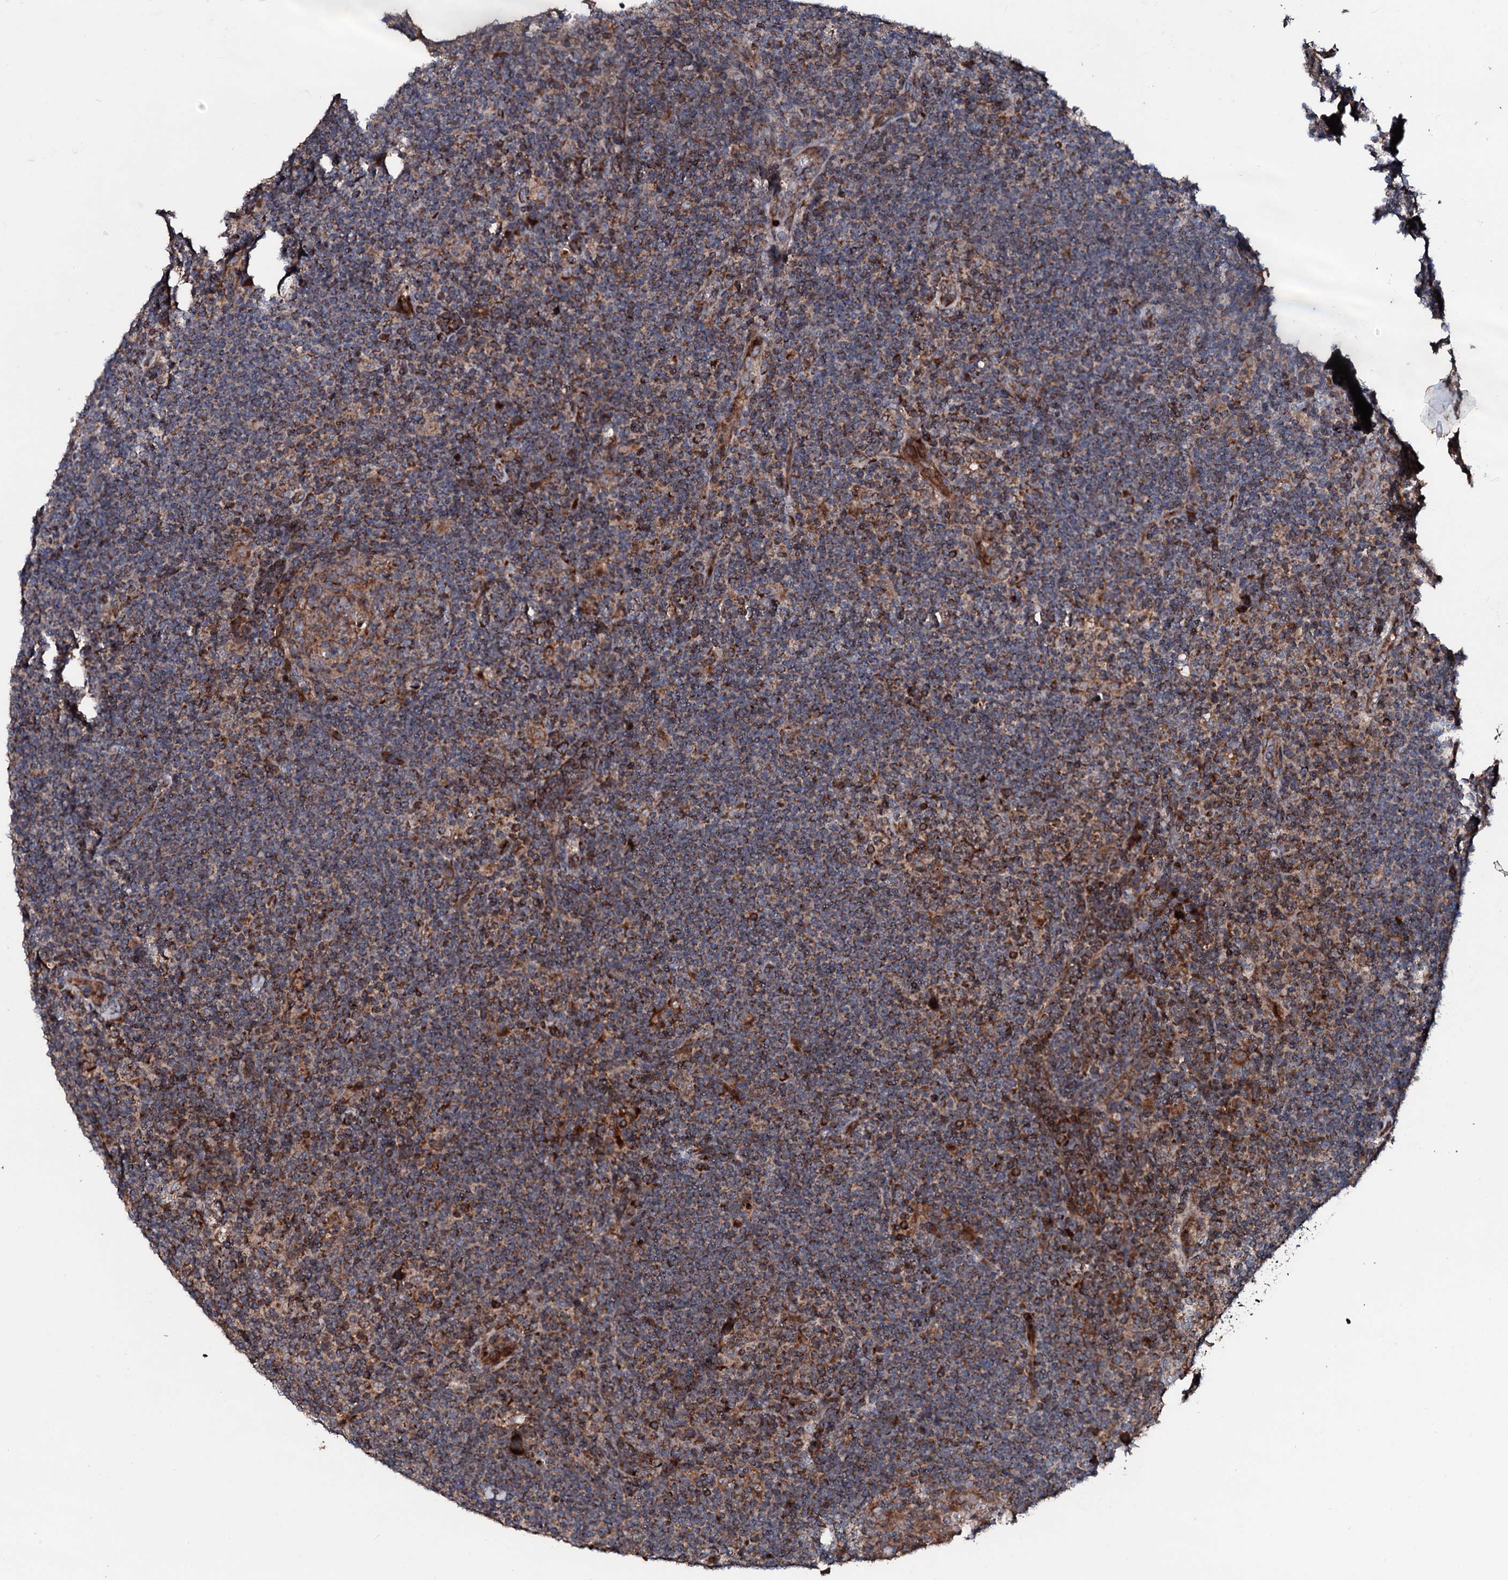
{"staining": {"intensity": "moderate", "quantity": ">75%", "location": "cytoplasmic/membranous"}, "tissue": "lymphoma", "cell_type": "Tumor cells", "image_type": "cancer", "snomed": [{"axis": "morphology", "description": "Hodgkin's disease, NOS"}, {"axis": "topography", "description": "Lymph node"}], "caption": "Brown immunohistochemical staining in human lymphoma shows moderate cytoplasmic/membranous expression in about >75% of tumor cells.", "gene": "SDHAF2", "patient": {"sex": "female", "age": 57}}